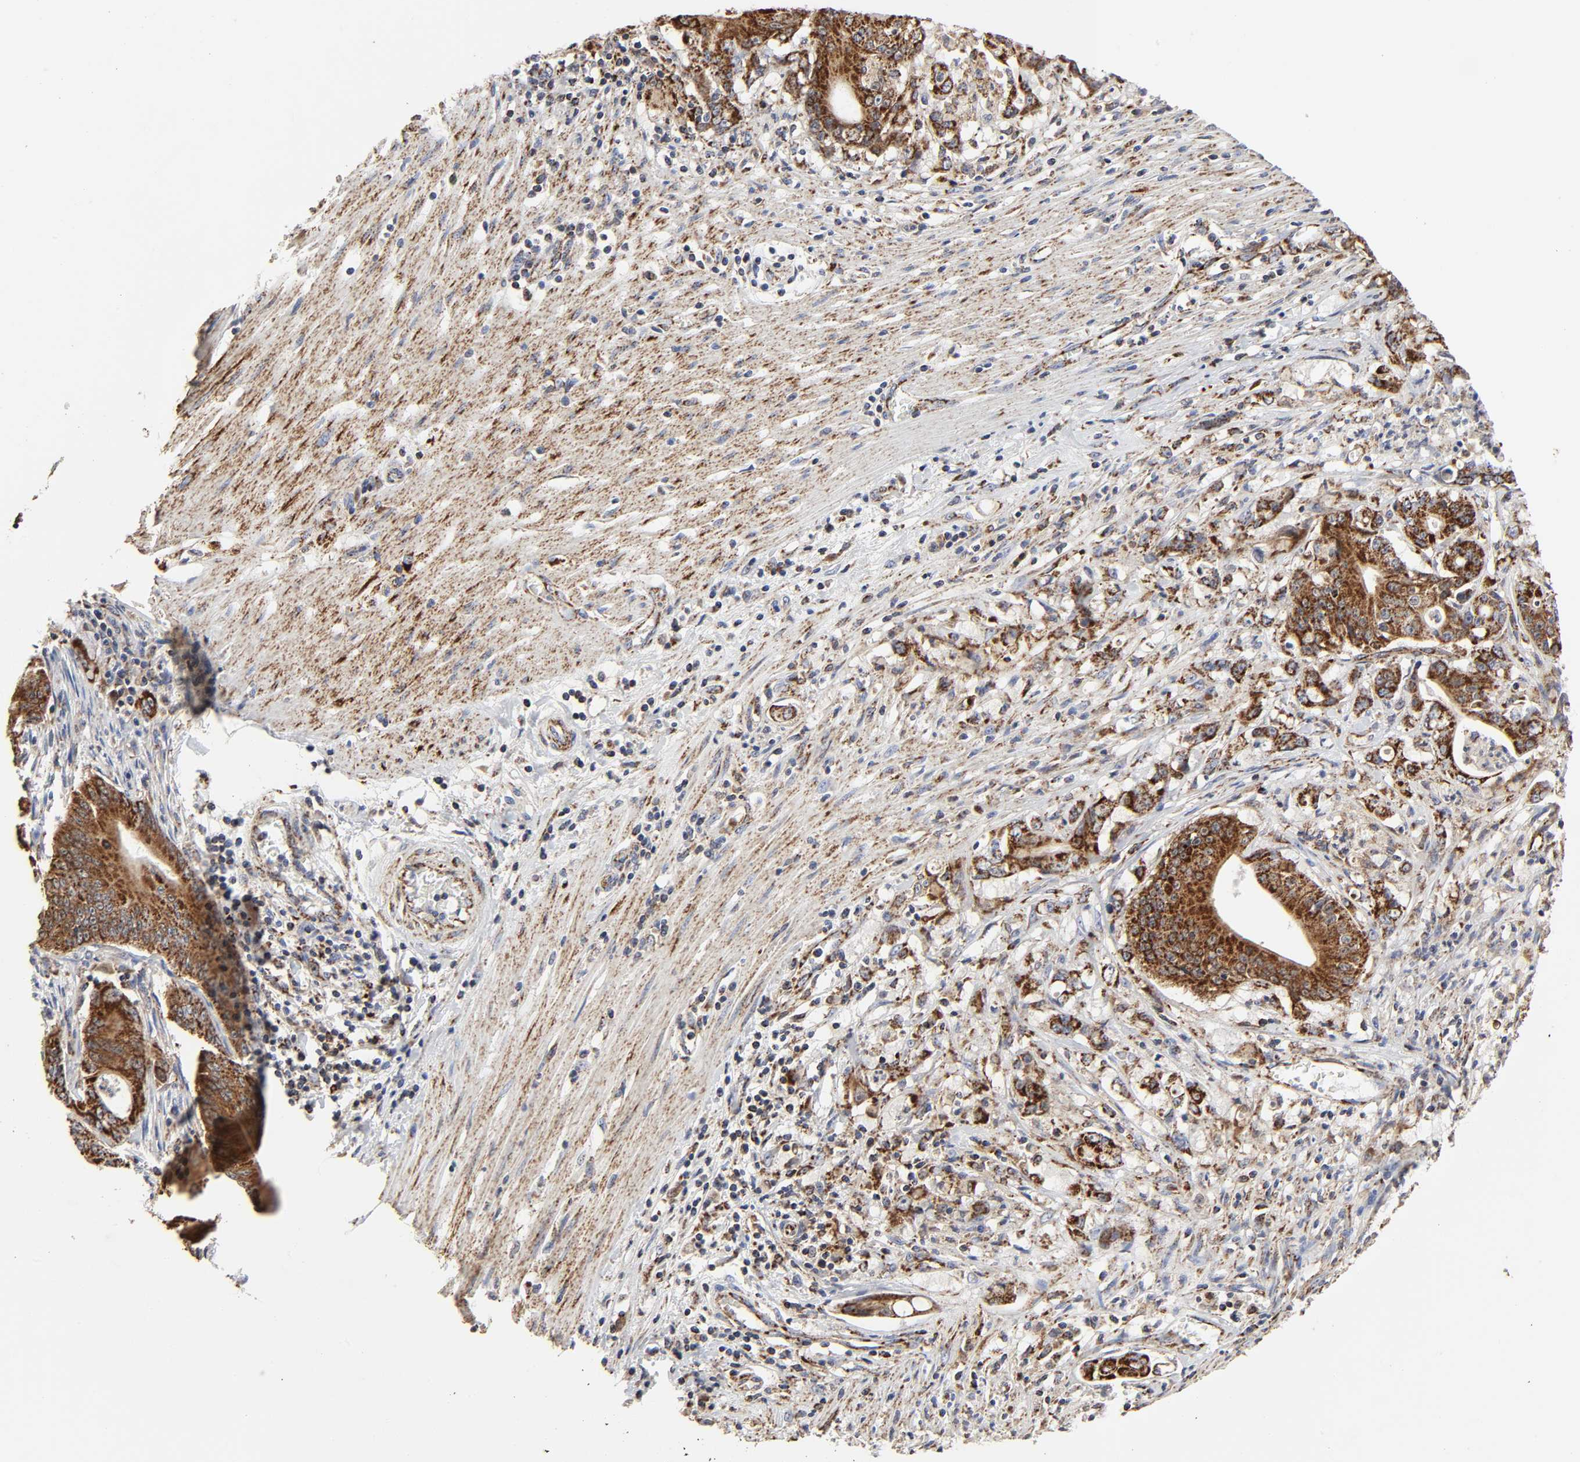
{"staining": {"intensity": "strong", "quantity": ">75%", "location": "cytoplasmic/membranous"}, "tissue": "pancreatic cancer", "cell_type": "Tumor cells", "image_type": "cancer", "snomed": [{"axis": "morphology", "description": "Normal tissue, NOS"}, {"axis": "topography", "description": "Lymph node"}], "caption": "Immunohistochemistry (IHC) (DAB) staining of human pancreatic cancer displays strong cytoplasmic/membranous protein positivity in approximately >75% of tumor cells.", "gene": "COX6B1", "patient": {"sex": "male", "age": 62}}